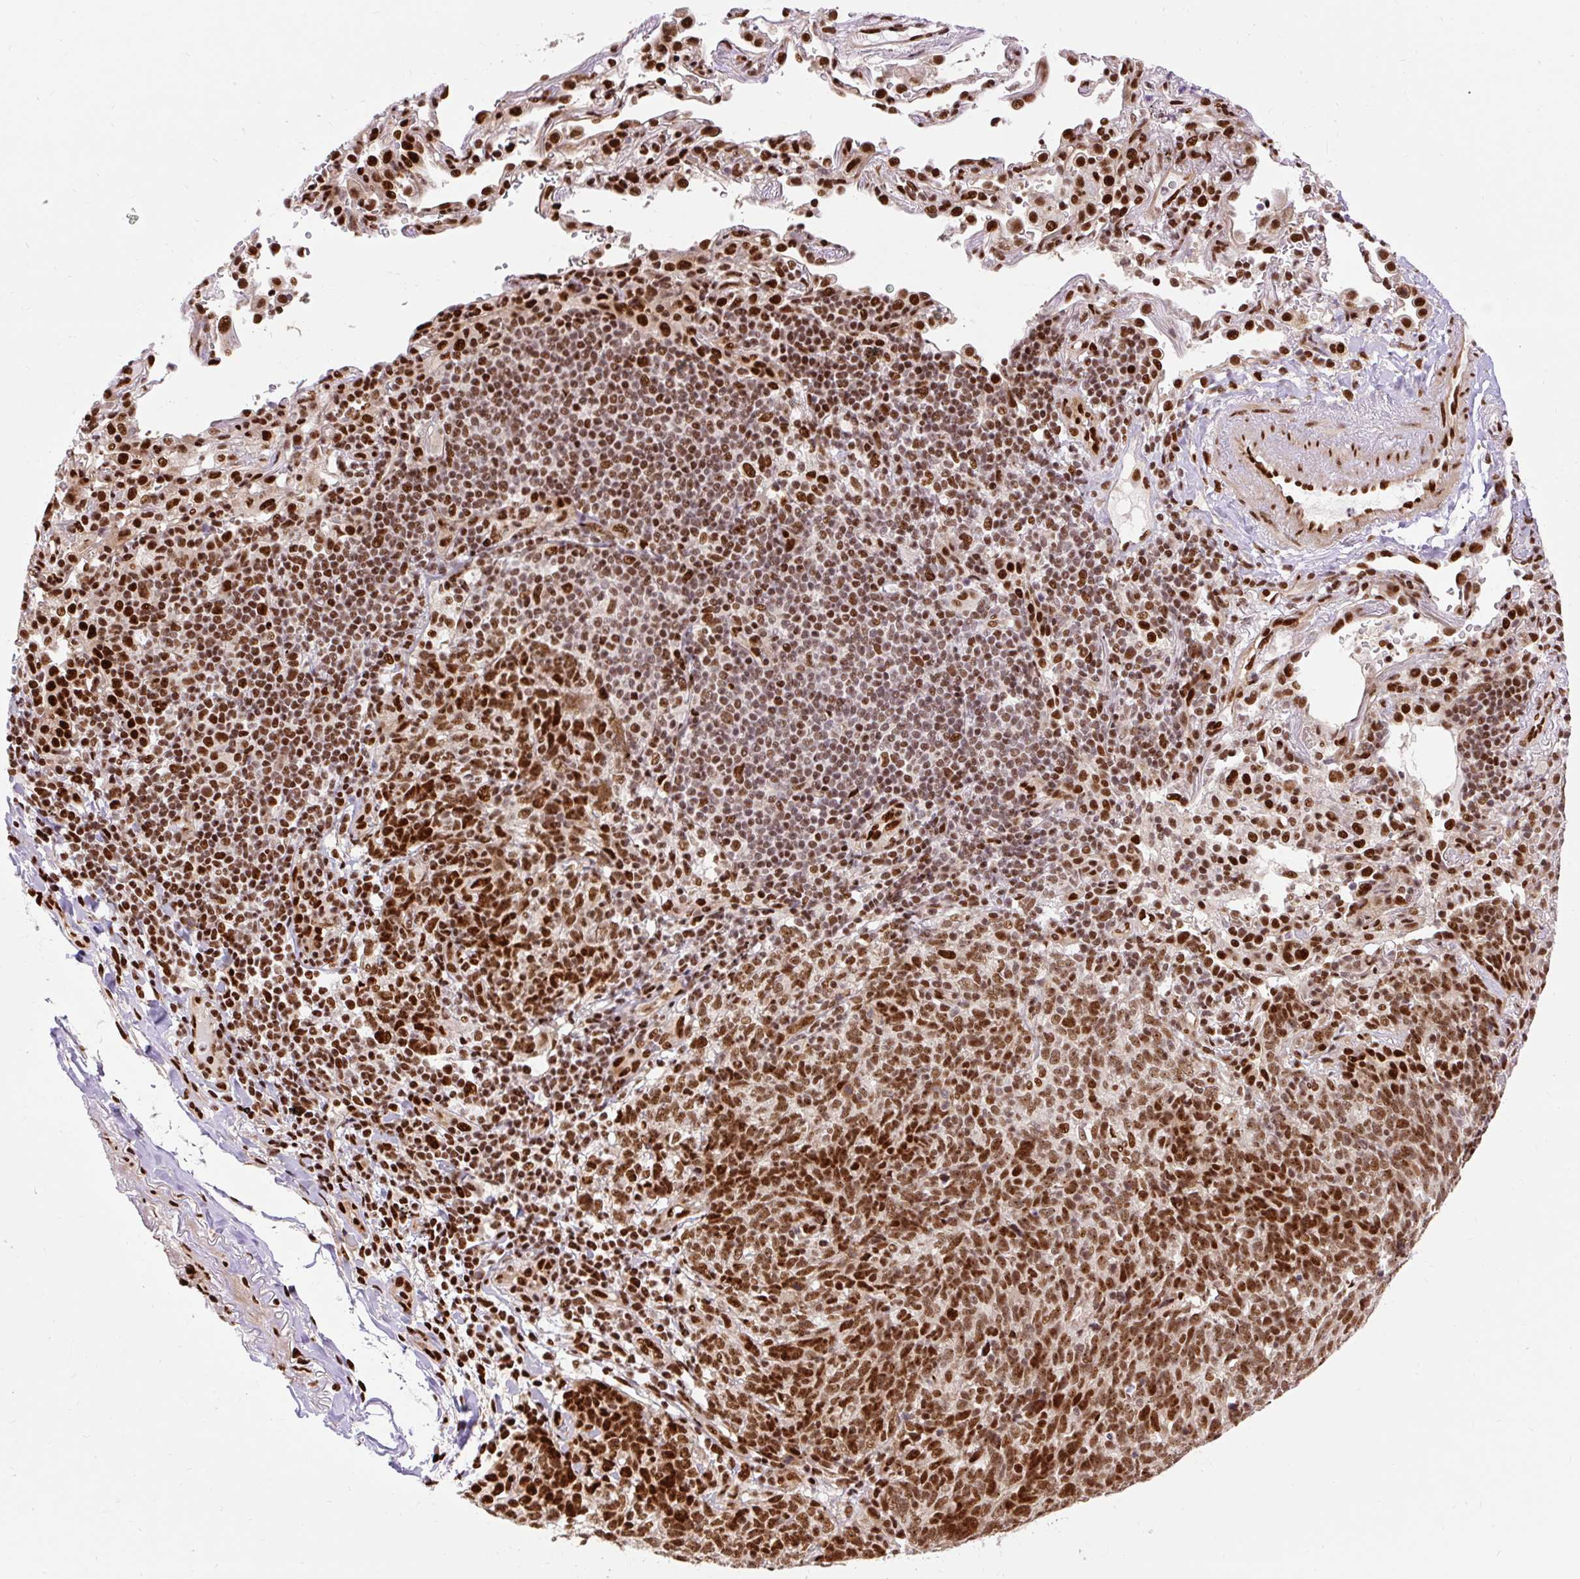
{"staining": {"intensity": "strong", "quantity": ">75%", "location": "nuclear"}, "tissue": "lung cancer", "cell_type": "Tumor cells", "image_type": "cancer", "snomed": [{"axis": "morphology", "description": "Squamous cell carcinoma, NOS"}, {"axis": "topography", "description": "Lung"}], "caption": "Lung cancer (squamous cell carcinoma) stained with DAB immunohistochemistry (IHC) exhibits high levels of strong nuclear staining in approximately >75% of tumor cells. The staining is performed using DAB (3,3'-diaminobenzidine) brown chromogen to label protein expression. The nuclei are counter-stained blue using hematoxylin.", "gene": "MECOM", "patient": {"sex": "female", "age": 72}}